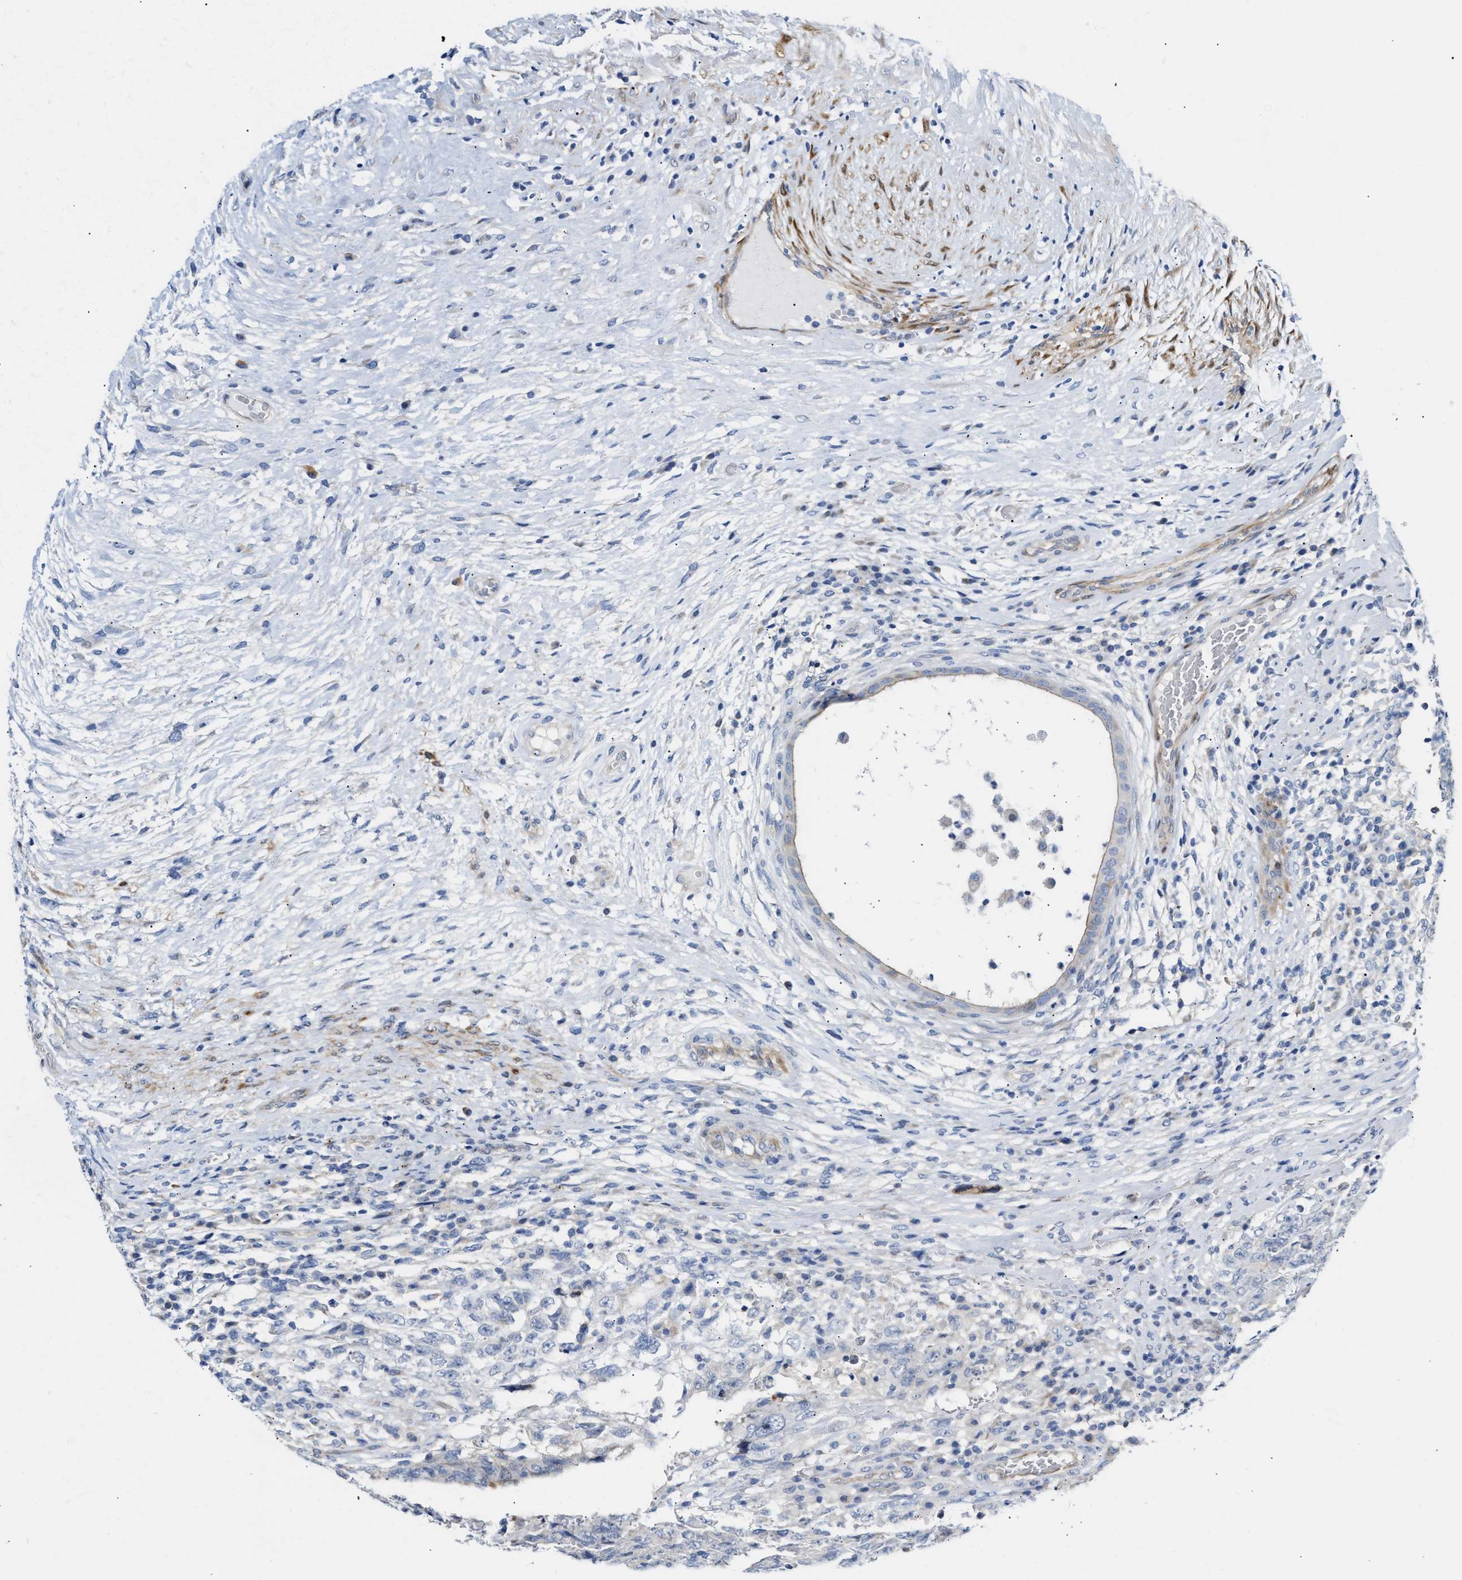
{"staining": {"intensity": "negative", "quantity": "none", "location": "none"}, "tissue": "testis cancer", "cell_type": "Tumor cells", "image_type": "cancer", "snomed": [{"axis": "morphology", "description": "Carcinoma, Embryonal, NOS"}, {"axis": "topography", "description": "Testis"}], "caption": "High magnification brightfield microscopy of testis cancer (embryonal carcinoma) stained with DAB (brown) and counterstained with hematoxylin (blue): tumor cells show no significant staining.", "gene": "FHL1", "patient": {"sex": "male", "age": 26}}